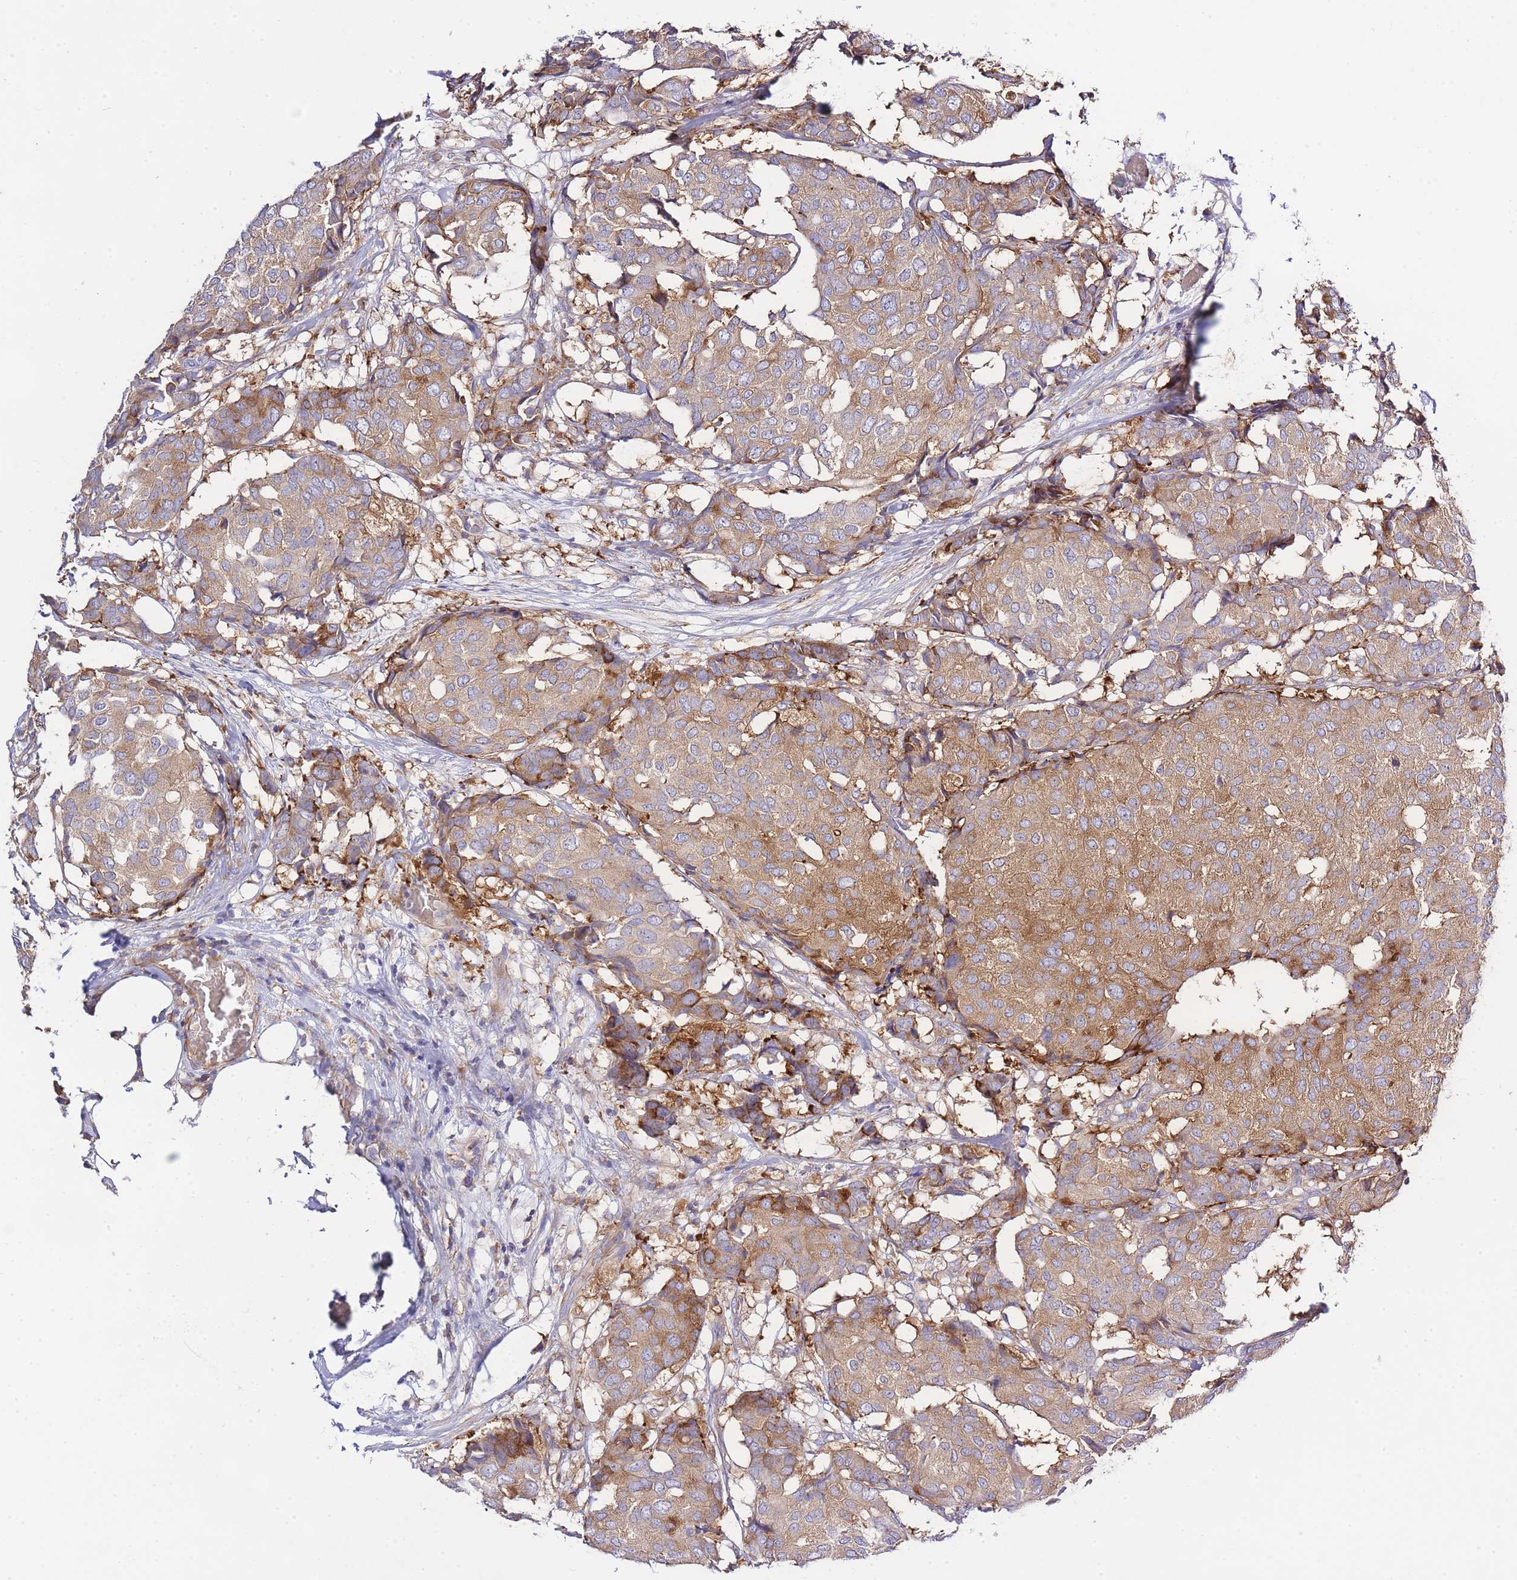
{"staining": {"intensity": "moderate", "quantity": ">75%", "location": "cytoplasmic/membranous"}, "tissue": "breast cancer", "cell_type": "Tumor cells", "image_type": "cancer", "snomed": [{"axis": "morphology", "description": "Duct carcinoma"}, {"axis": "topography", "description": "Breast"}], "caption": "Approximately >75% of tumor cells in breast cancer show moderate cytoplasmic/membranous protein staining as visualized by brown immunohistochemical staining.", "gene": "INSYN2B", "patient": {"sex": "female", "age": 75}}